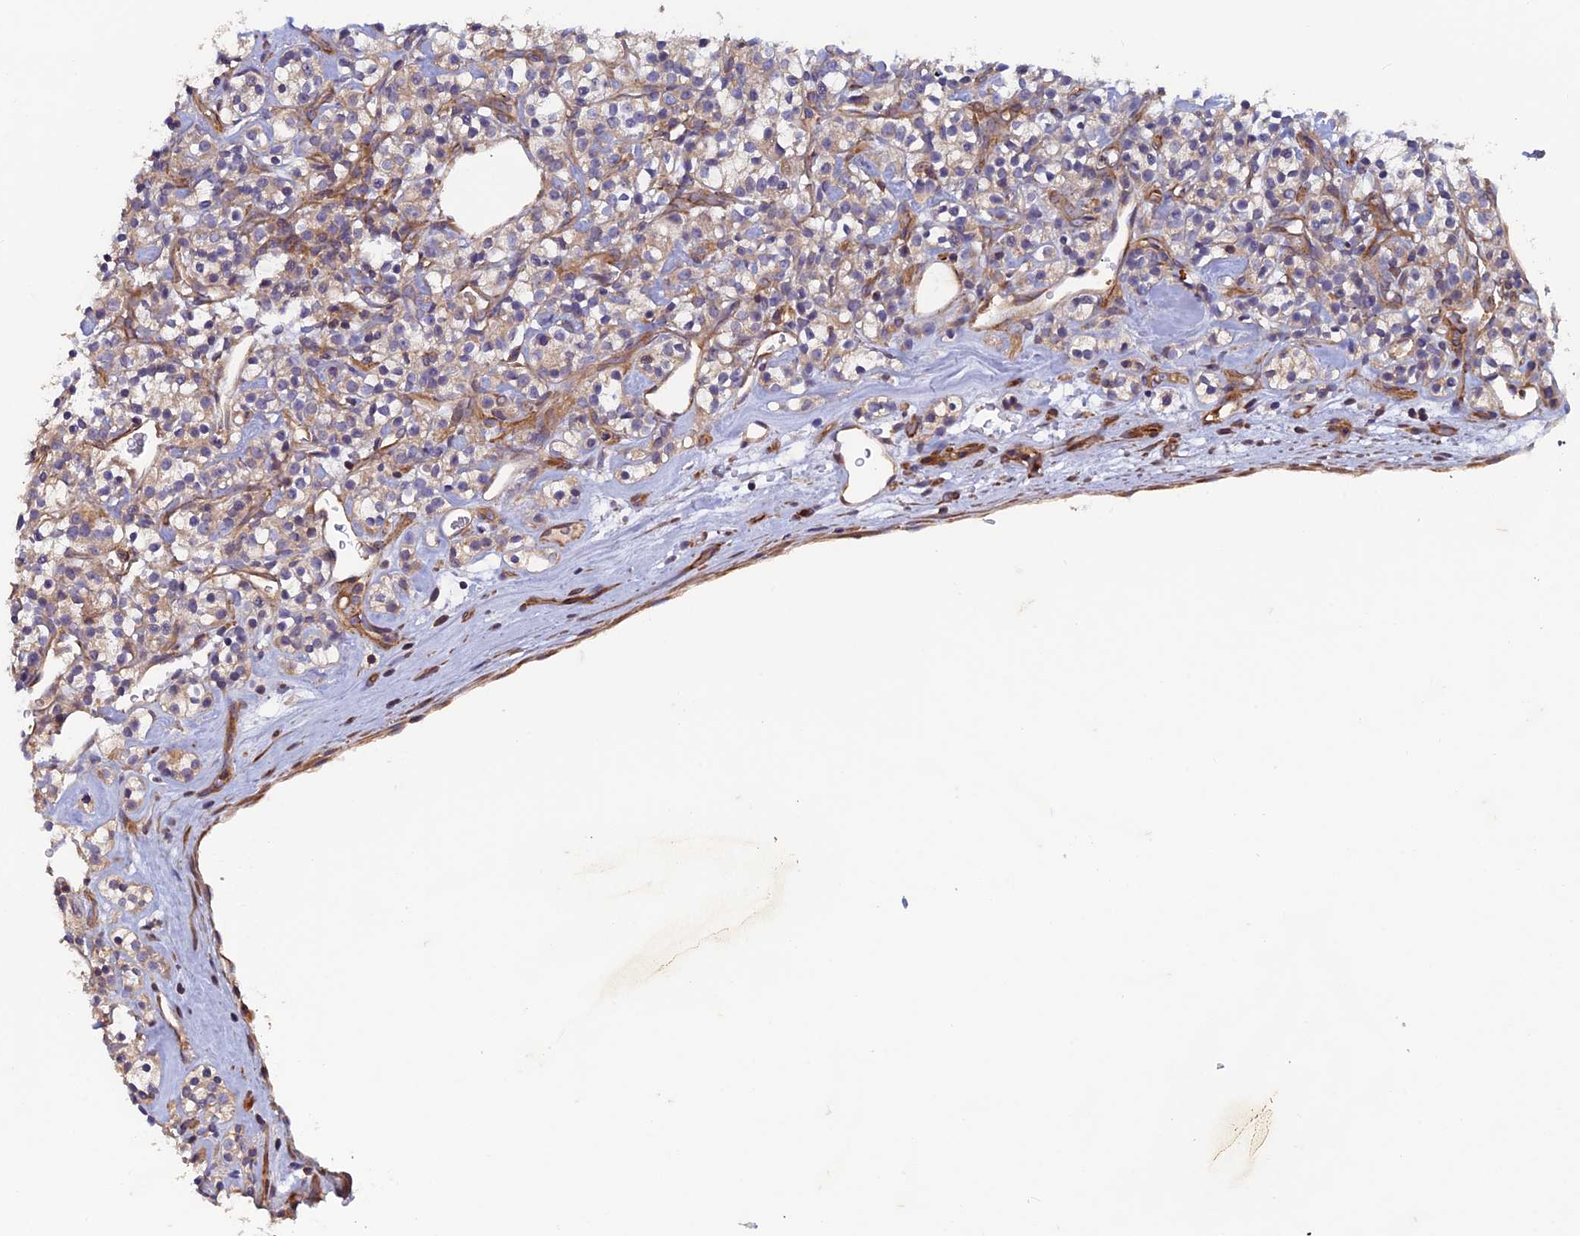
{"staining": {"intensity": "weak", "quantity": "25%-75%", "location": "cytoplasmic/membranous"}, "tissue": "renal cancer", "cell_type": "Tumor cells", "image_type": "cancer", "snomed": [{"axis": "morphology", "description": "Adenocarcinoma, NOS"}, {"axis": "topography", "description": "Kidney"}], "caption": "There is low levels of weak cytoplasmic/membranous positivity in tumor cells of renal cancer (adenocarcinoma), as demonstrated by immunohistochemical staining (brown color).", "gene": "NCAPG", "patient": {"sex": "male", "age": 77}}